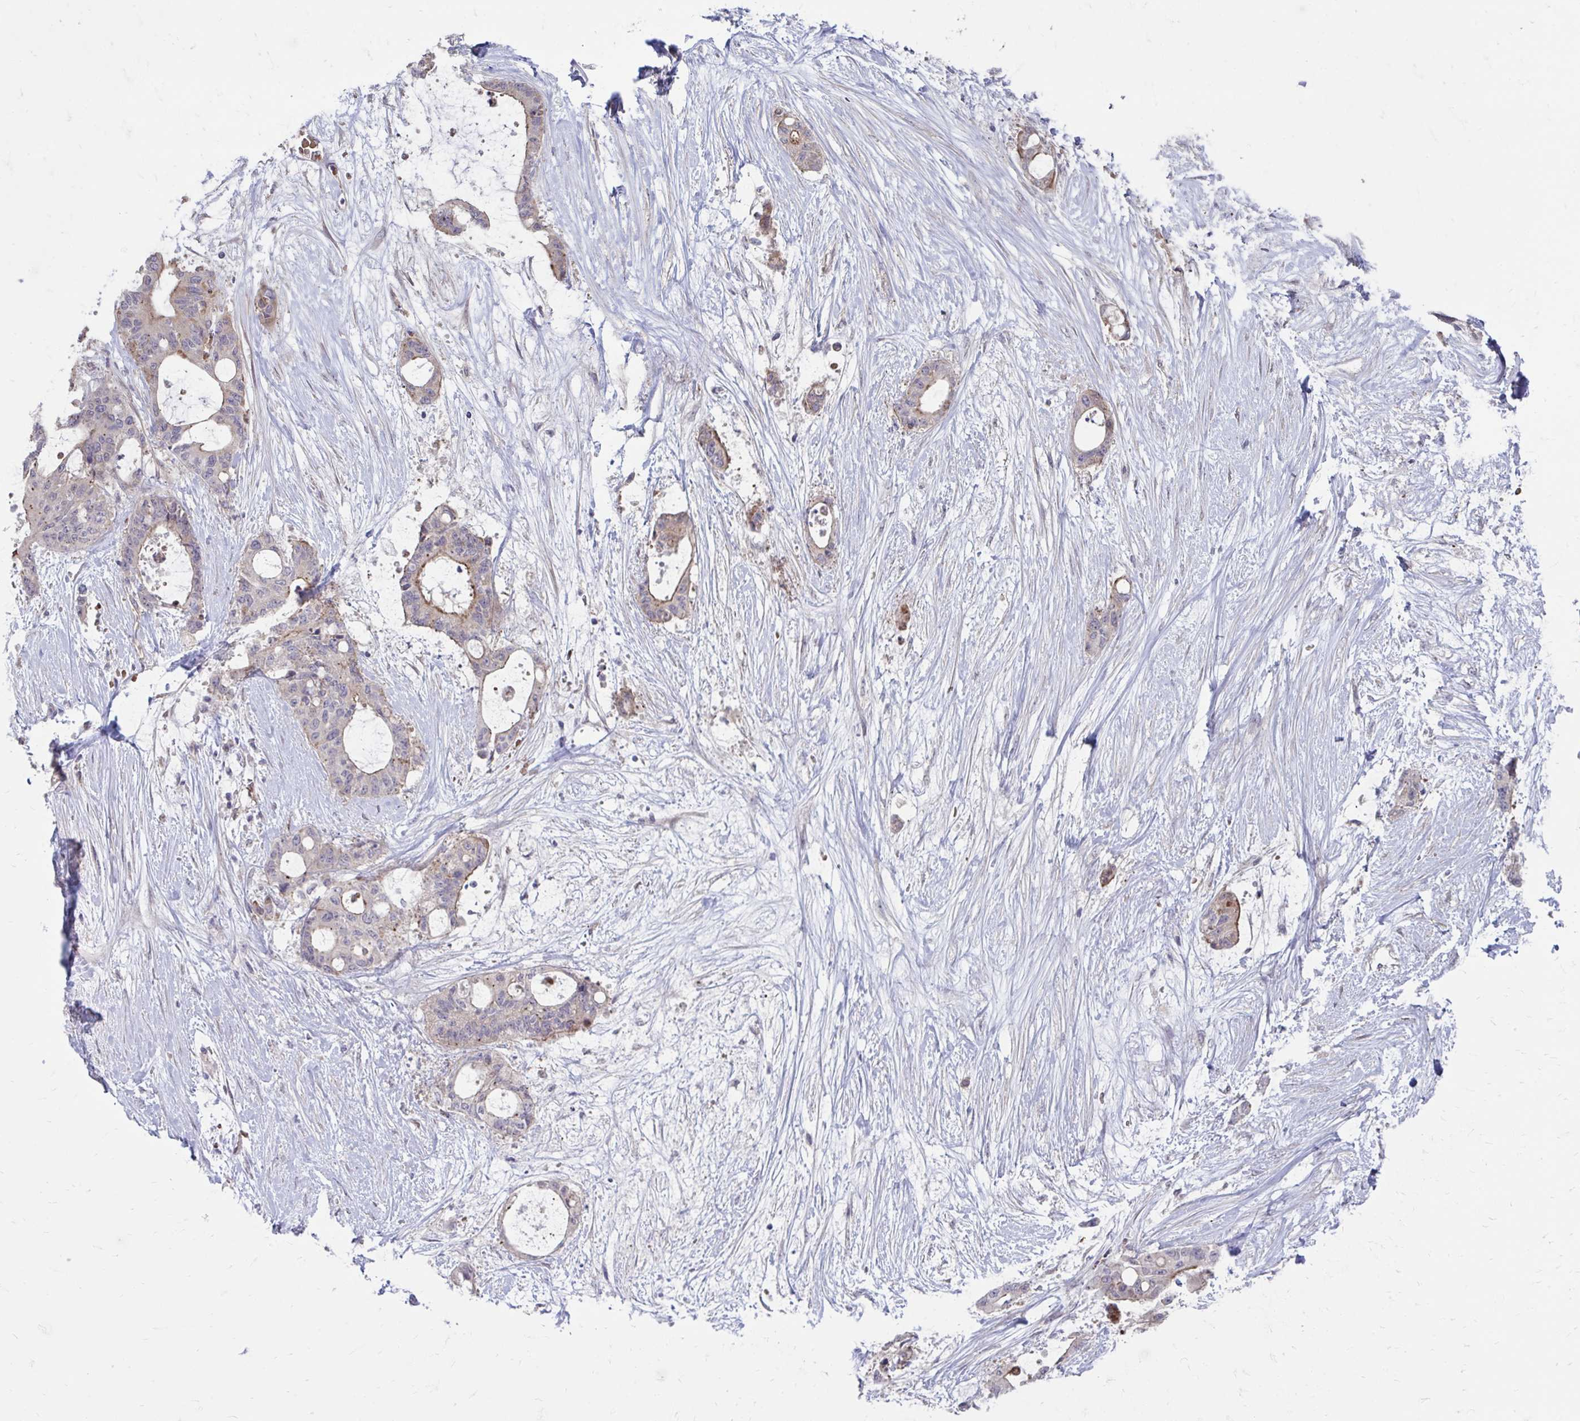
{"staining": {"intensity": "moderate", "quantity": "<25%", "location": "cytoplasmic/membranous"}, "tissue": "liver cancer", "cell_type": "Tumor cells", "image_type": "cancer", "snomed": [{"axis": "morphology", "description": "Normal tissue, NOS"}, {"axis": "morphology", "description": "Cholangiocarcinoma"}, {"axis": "topography", "description": "Liver"}, {"axis": "topography", "description": "Peripheral nerve tissue"}], "caption": "Liver cancer (cholangiocarcinoma) stained for a protein (brown) displays moderate cytoplasmic/membranous positive positivity in about <25% of tumor cells.", "gene": "ITPR2", "patient": {"sex": "female", "age": 73}}